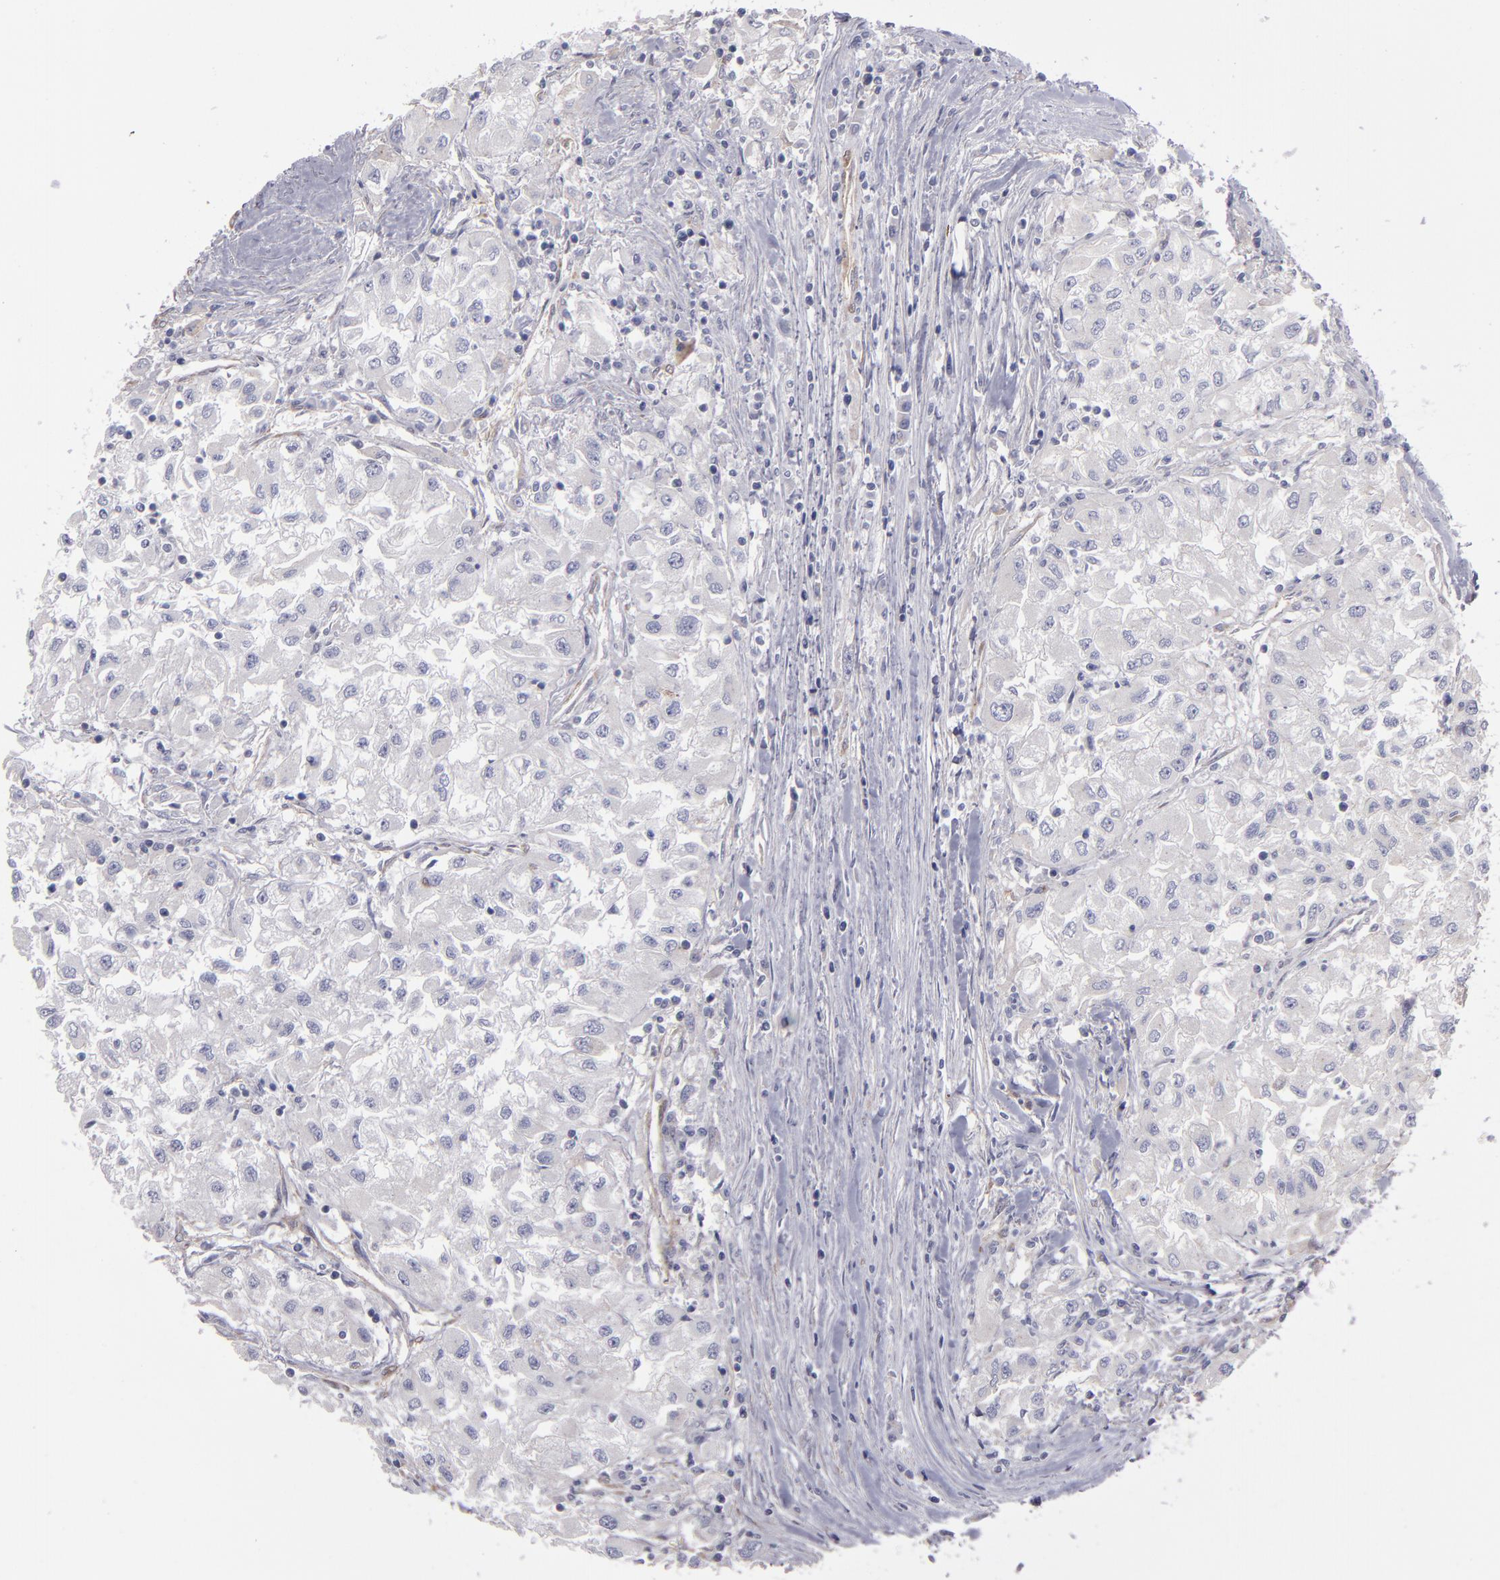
{"staining": {"intensity": "negative", "quantity": "none", "location": "none"}, "tissue": "renal cancer", "cell_type": "Tumor cells", "image_type": "cancer", "snomed": [{"axis": "morphology", "description": "Adenocarcinoma, NOS"}, {"axis": "topography", "description": "Kidney"}], "caption": "Renal cancer was stained to show a protein in brown. There is no significant staining in tumor cells. (Immunohistochemistry (ihc), brightfield microscopy, high magnification).", "gene": "NDRG2", "patient": {"sex": "male", "age": 59}}